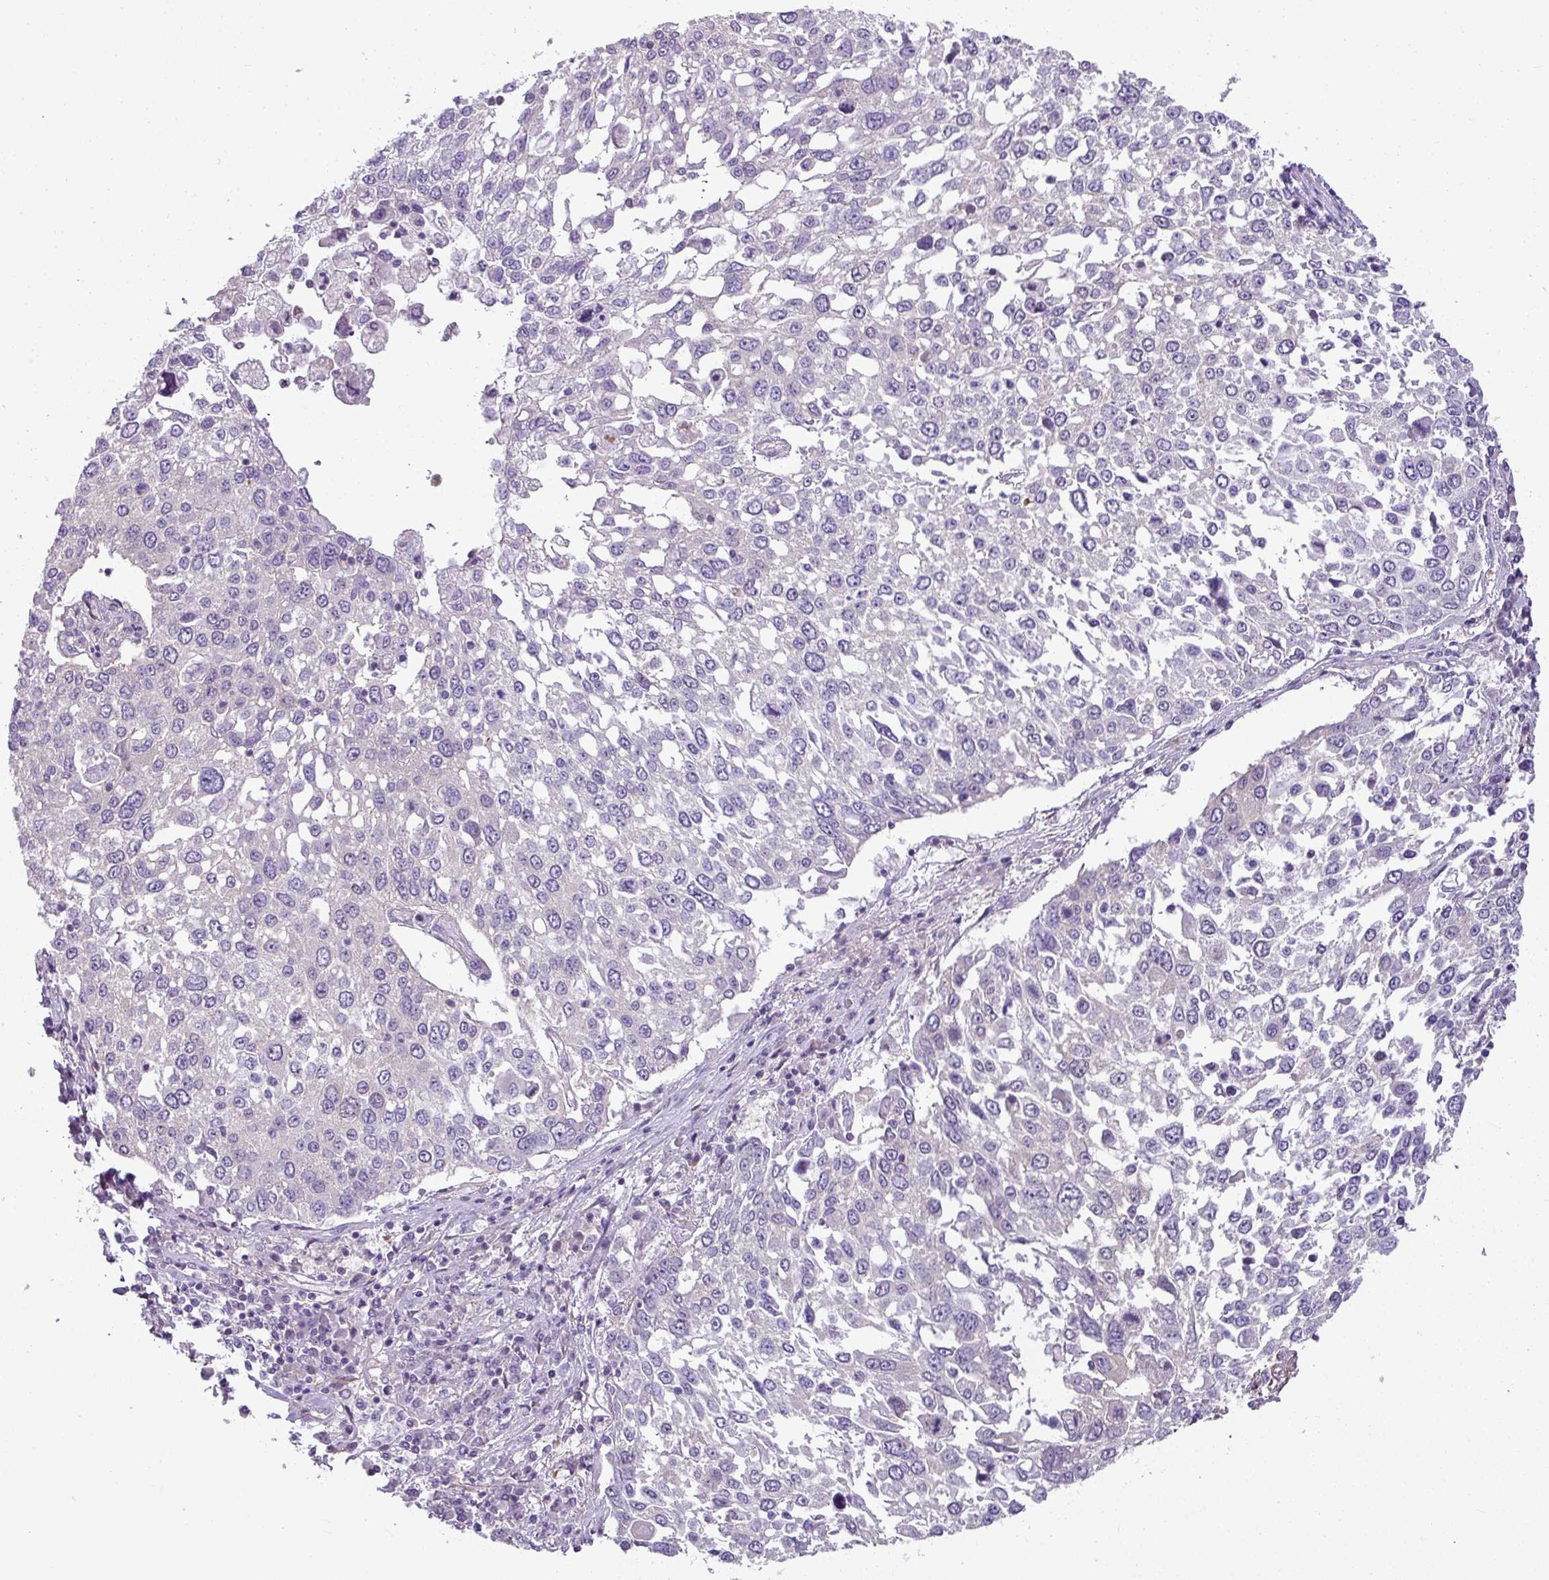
{"staining": {"intensity": "negative", "quantity": "none", "location": "none"}, "tissue": "lung cancer", "cell_type": "Tumor cells", "image_type": "cancer", "snomed": [{"axis": "morphology", "description": "Squamous cell carcinoma, NOS"}, {"axis": "topography", "description": "Lung"}], "caption": "Tumor cells show no significant positivity in lung cancer.", "gene": "PALS2", "patient": {"sex": "male", "age": 65}}